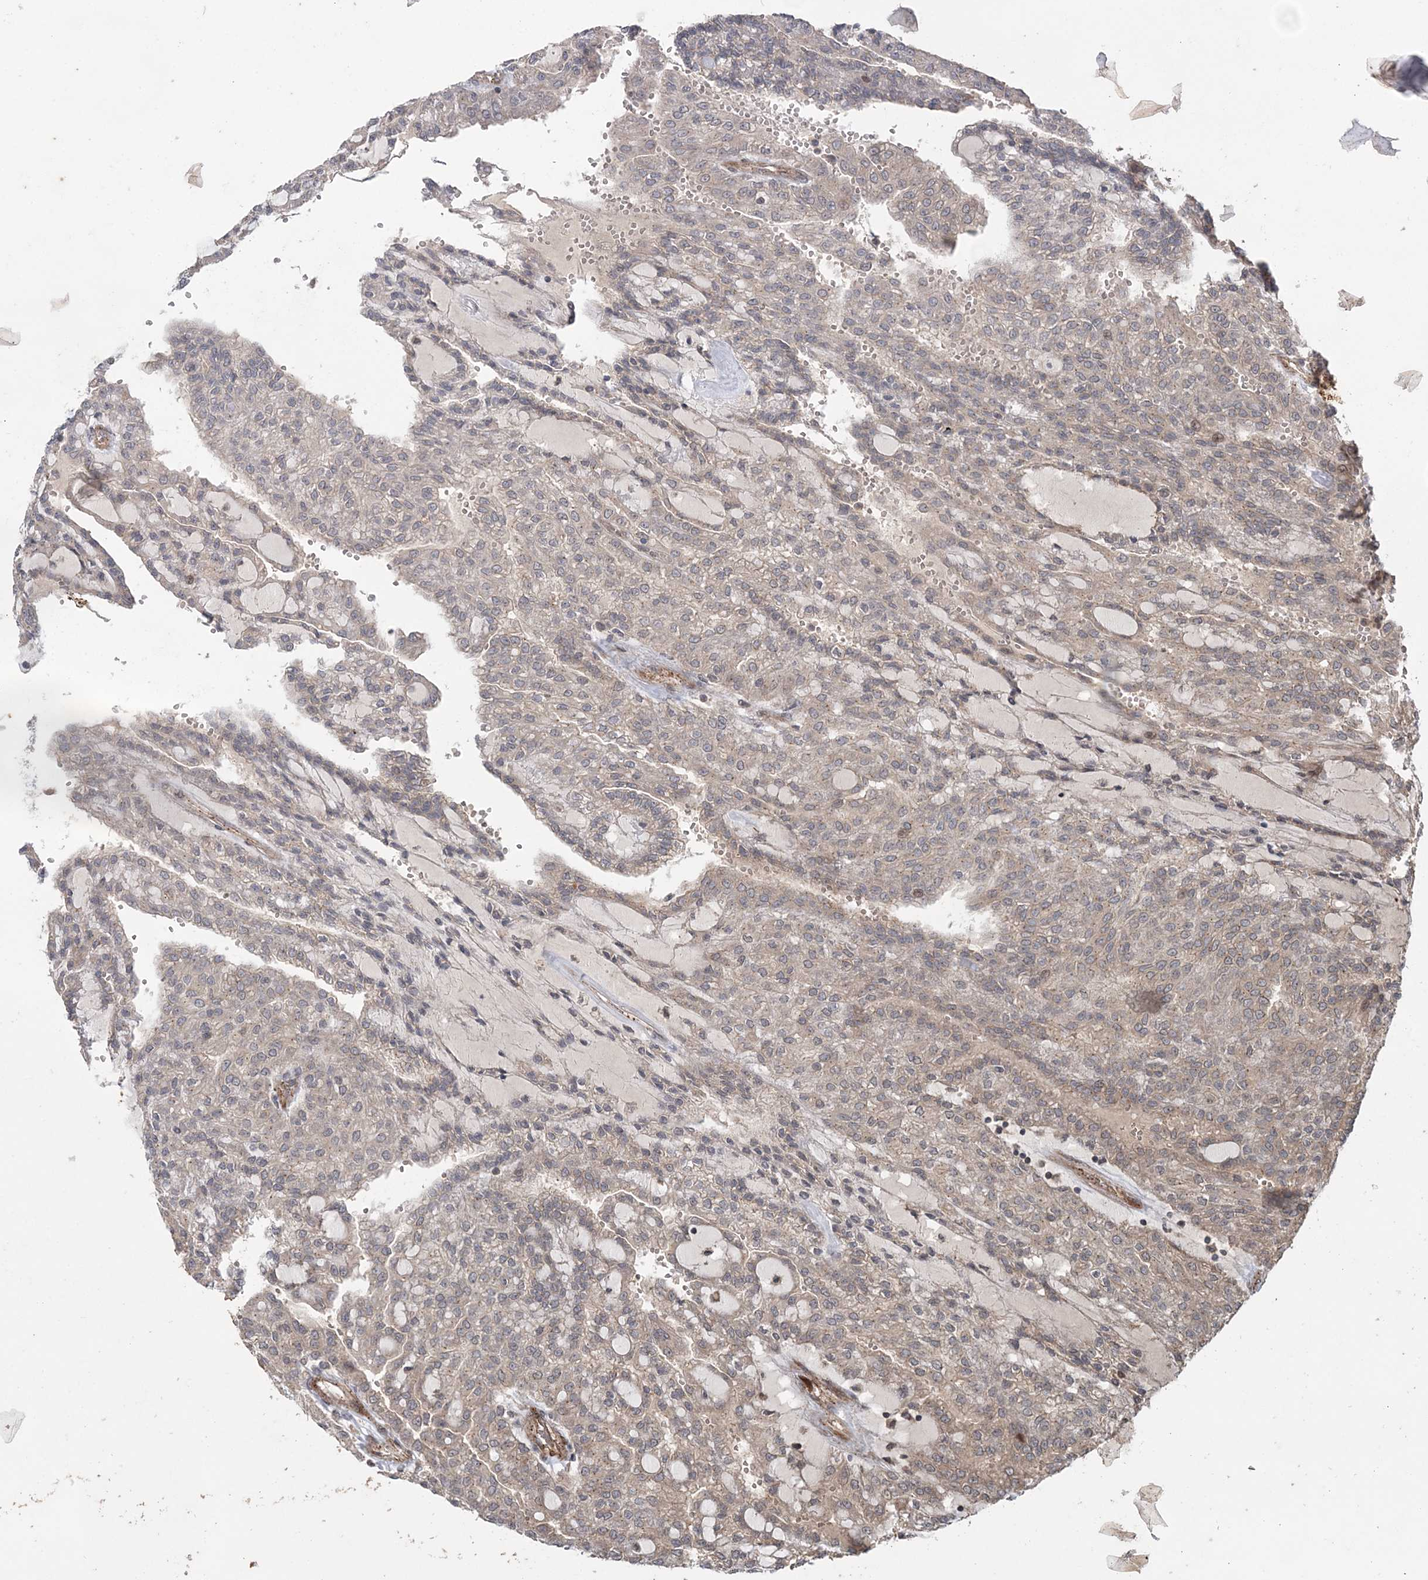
{"staining": {"intensity": "negative", "quantity": "none", "location": "none"}, "tissue": "renal cancer", "cell_type": "Tumor cells", "image_type": "cancer", "snomed": [{"axis": "morphology", "description": "Adenocarcinoma, NOS"}, {"axis": "topography", "description": "Kidney"}], "caption": "This is a histopathology image of IHC staining of renal cancer (adenocarcinoma), which shows no staining in tumor cells.", "gene": "UBTD2", "patient": {"sex": "male", "age": 63}}